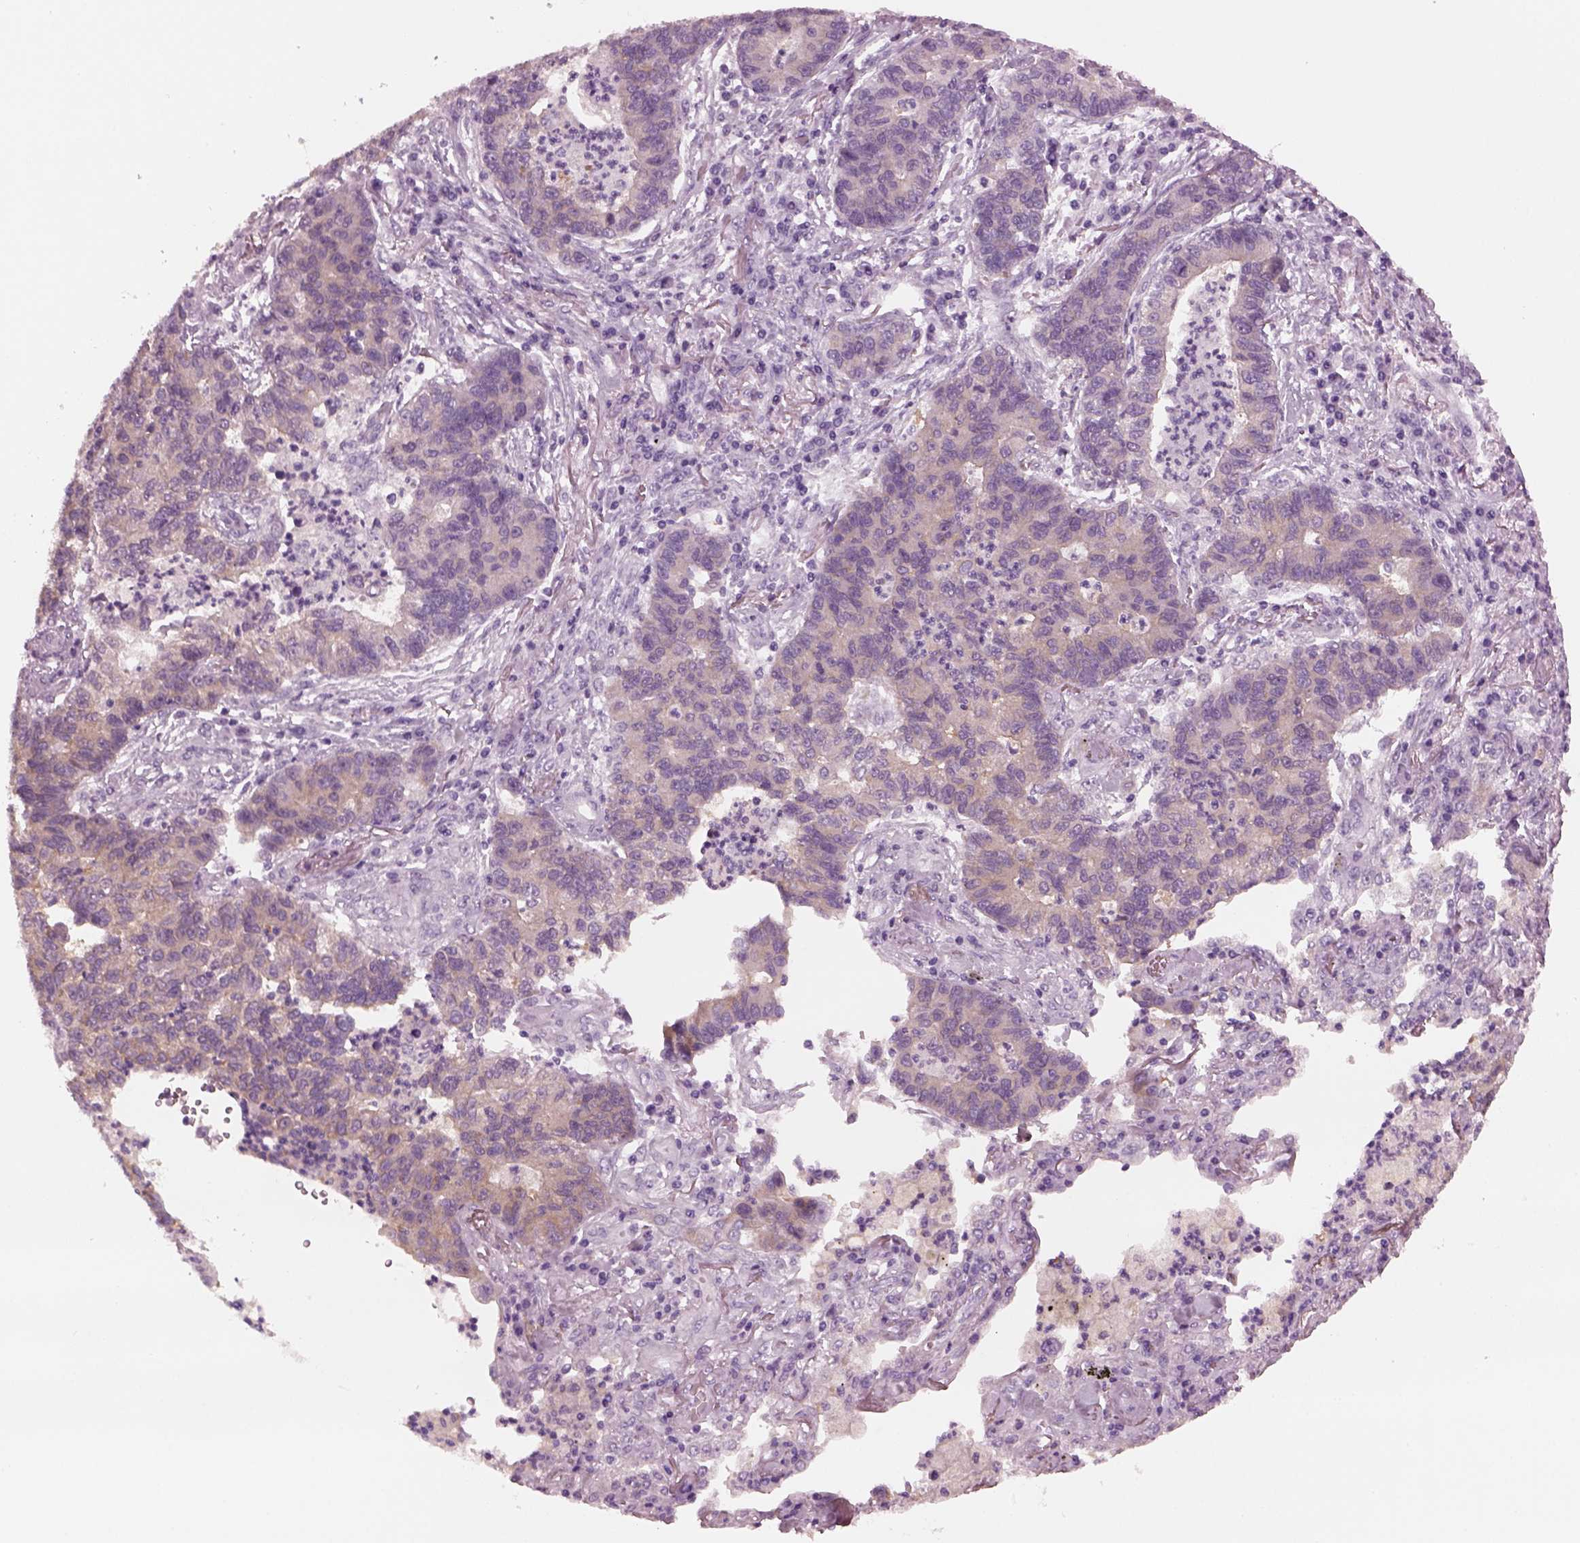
{"staining": {"intensity": "weak", "quantity": "<25%", "location": "cytoplasmic/membranous"}, "tissue": "lung cancer", "cell_type": "Tumor cells", "image_type": "cancer", "snomed": [{"axis": "morphology", "description": "Adenocarcinoma, NOS"}, {"axis": "topography", "description": "Lung"}], "caption": "A high-resolution image shows IHC staining of lung cancer, which reveals no significant staining in tumor cells. The staining is performed using DAB brown chromogen with nuclei counter-stained in using hematoxylin.", "gene": "SHTN1", "patient": {"sex": "female", "age": 57}}